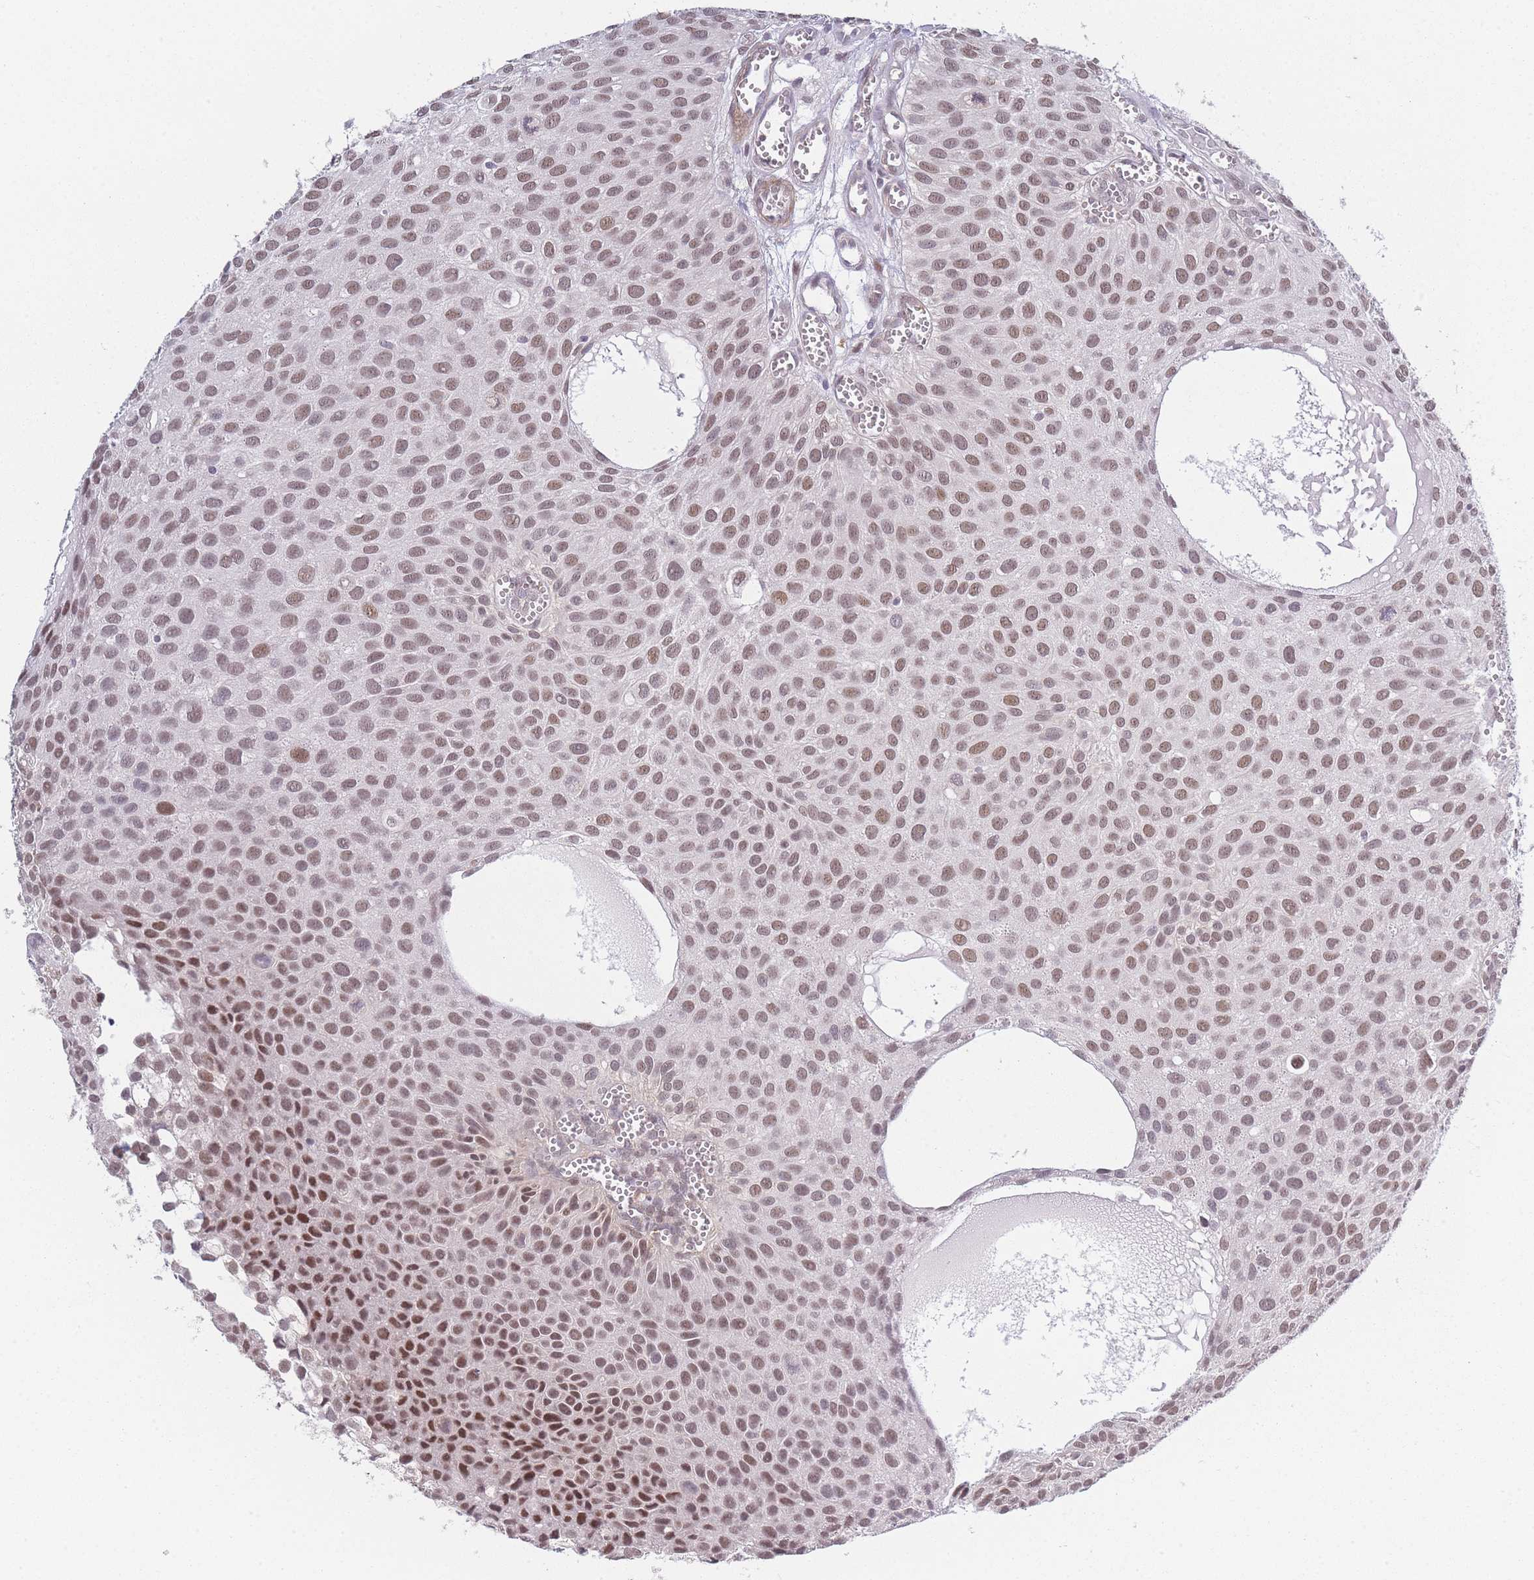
{"staining": {"intensity": "moderate", "quantity": ">75%", "location": "nuclear"}, "tissue": "urothelial cancer", "cell_type": "Tumor cells", "image_type": "cancer", "snomed": [{"axis": "morphology", "description": "Urothelial carcinoma, Low grade"}, {"axis": "topography", "description": "Urinary bladder"}], "caption": "Immunohistochemical staining of urothelial cancer displays medium levels of moderate nuclear protein positivity in about >75% of tumor cells.", "gene": "SIN3B", "patient": {"sex": "male", "age": 88}}